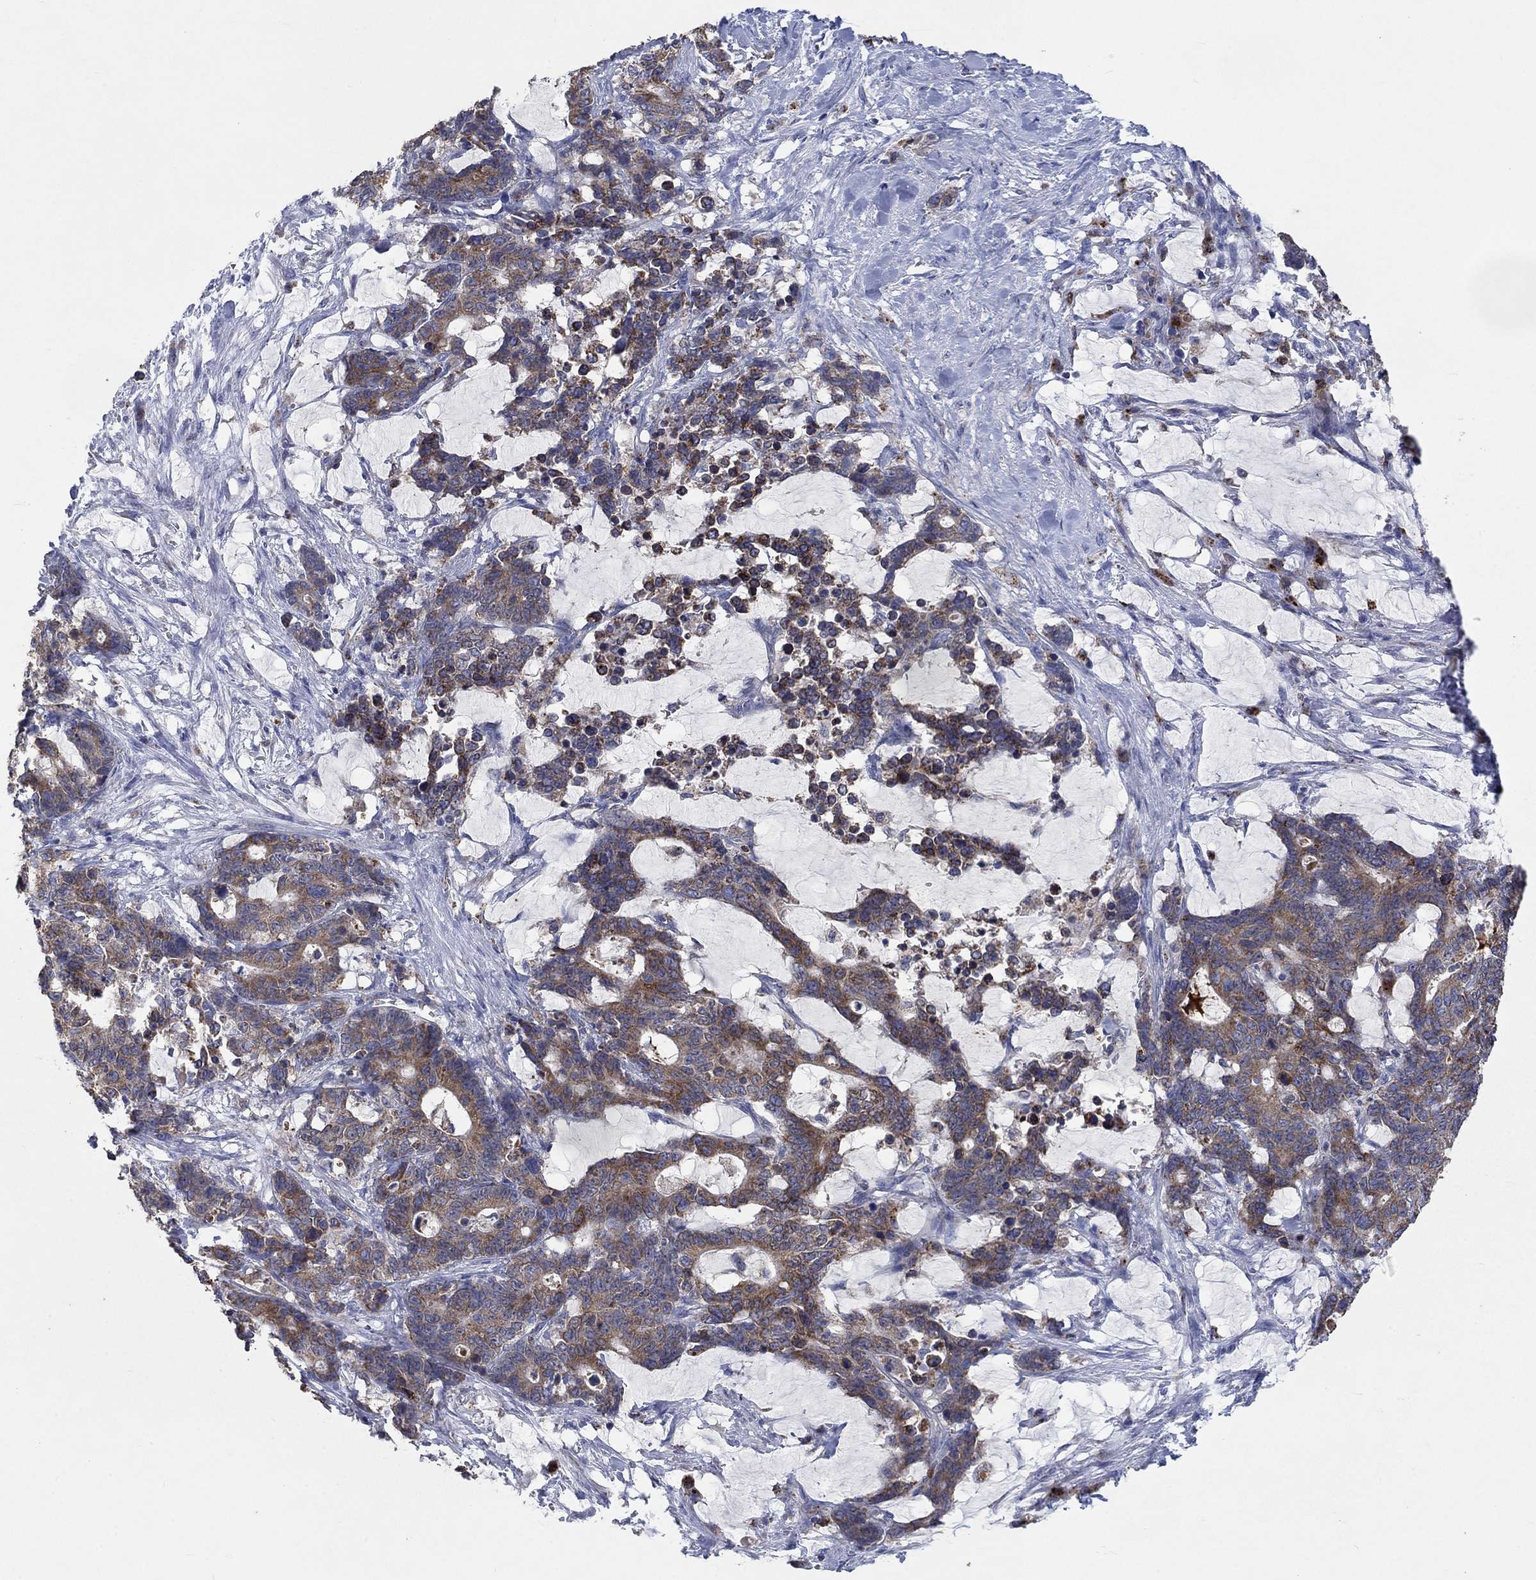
{"staining": {"intensity": "moderate", "quantity": ">75%", "location": "cytoplasmic/membranous"}, "tissue": "stomach cancer", "cell_type": "Tumor cells", "image_type": "cancer", "snomed": [{"axis": "morphology", "description": "Normal tissue, NOS"}, {"axis": "morphology", "description": "Adenocarcinoma, NOS"}, {"axis": "topography", "description": "Stomach"}], "caption": "The photomicrograph demonstrates a brown stain indicating the presence of a protein in the cytoplasmic/membranous of tumor cells in stomach cancer. The protein is stained brown, and the nuclei are stained in blue (DAB (3,3'-diaminobenzidine) IHC with brightfield microscopy, high magnification).", "gene": "UGT8", "patient": {"sex": "female", "age": 64}}